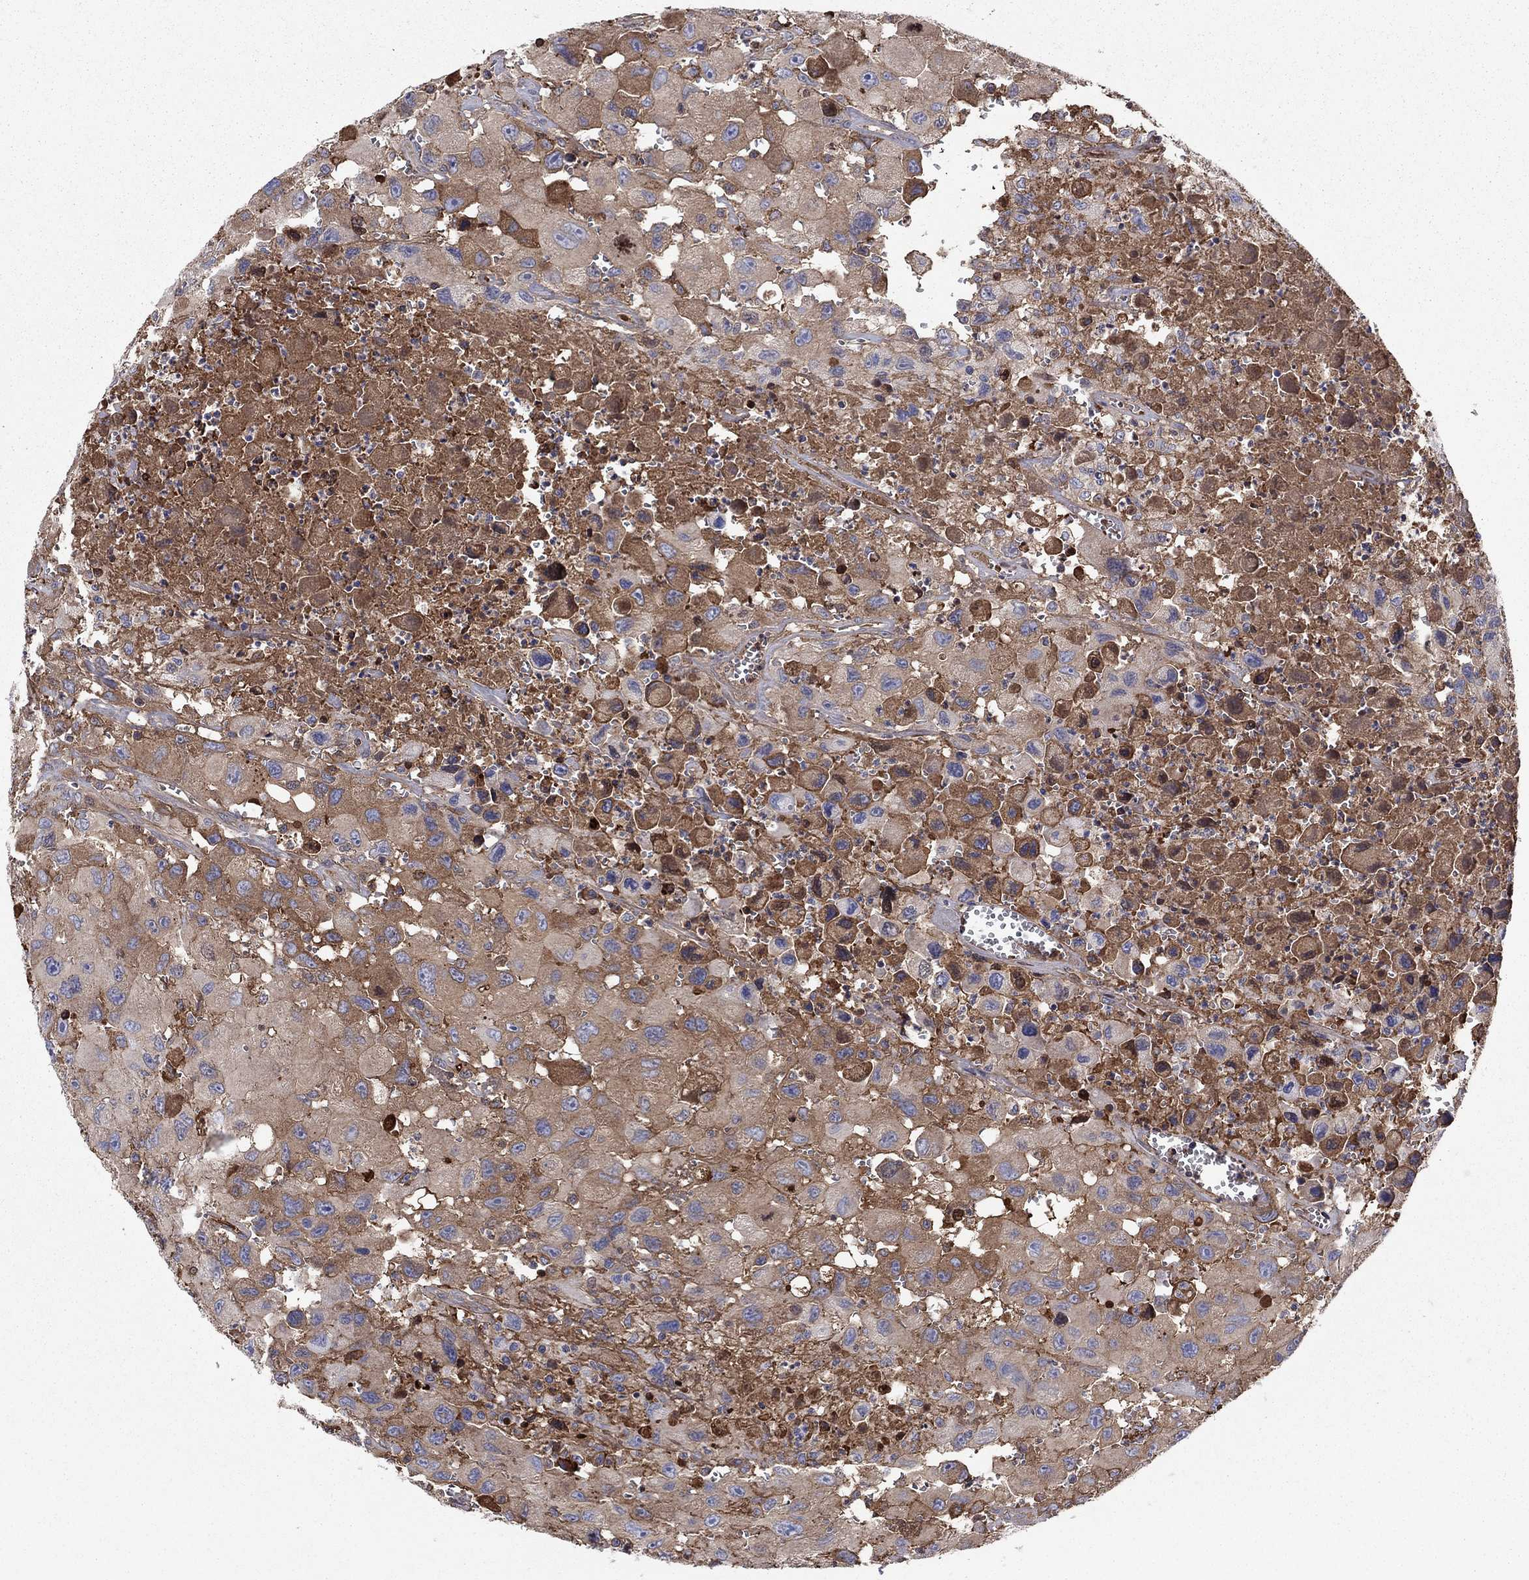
{"staining": {"intensity": "strong", "quantity": "<25%", "location": "cytoplasmic/membranous"}, "tissue": "head and neck cancer", "cell_type": "Tumor cells", "image_type": "cancer", "snomed": [{"axis": "morphology", "description": "Squamous cell carcinoma, NOS"}, {"axis": "morphology", "description": "Squamous cell carcinoma, metastatic, NOS"}, {"axis": "topography", "description": "Oral tissue"}, {"axis": "topography", "description": "Head-Neck"}], "caption": "Approximately <25% of tumor cells in head and neck cancer show strong cytoplasmic/membranous protein staining as visualized by brown immunohistochemical staining.", "gene": "HPX", "patient": {"sex": "female", "age": 85}}